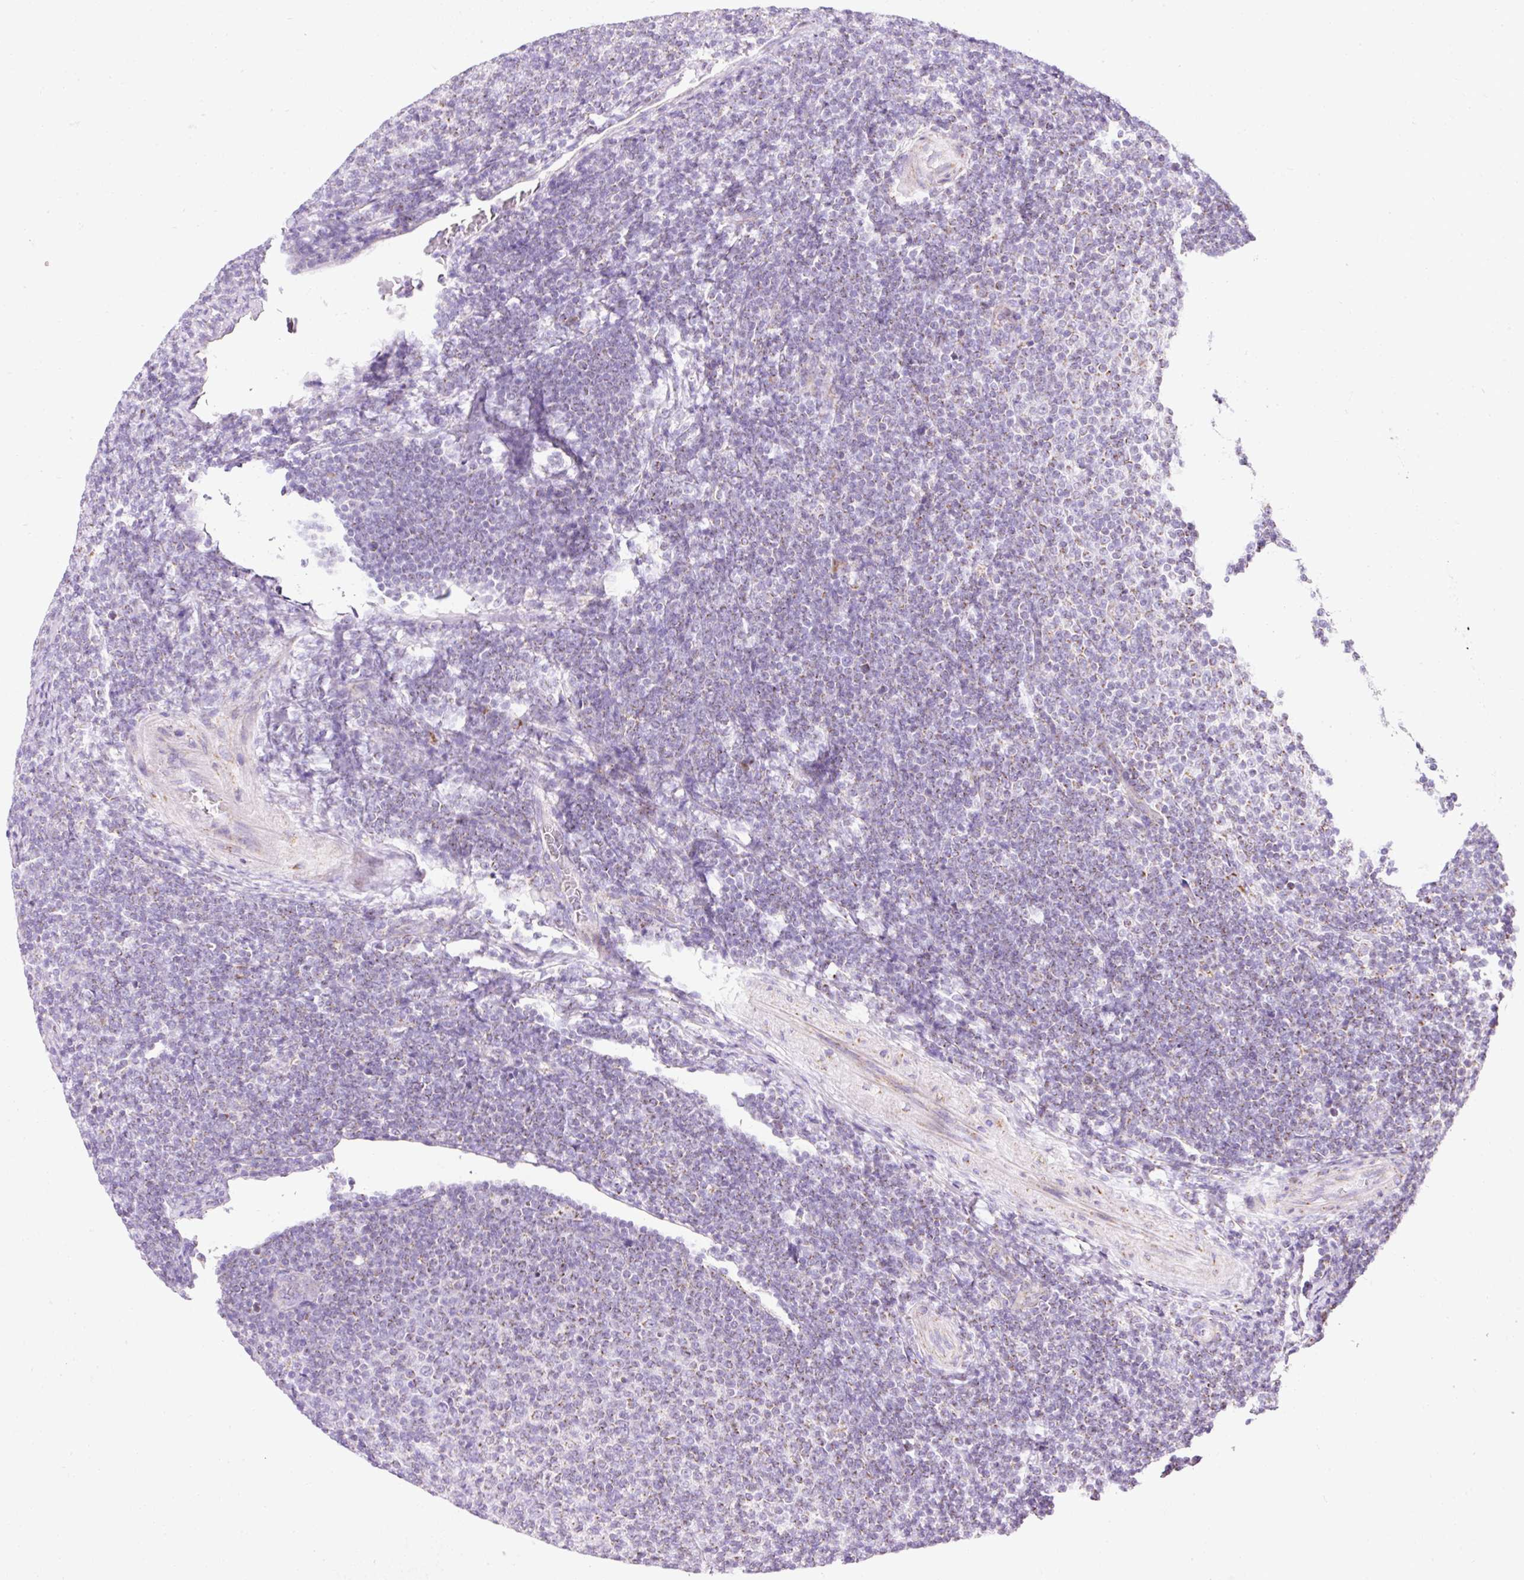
{"staining": {"intensity": "weak", "quantity": "25%-75%", "location": "cytoplasmic/membranous"}, "tissue": "lymphoma", "cell_type": "Tumor cells", "image_type": "cancer", "snomed": [{"axis": "morphology", "description": "Malignant lymphoma, non-Hodgkin's type, Low grade"}, {"axis": "topography", "description": "Lymph node"}], "caption": "Brown immunohistochemical staining in human lymphoma reveals weak cytoplasmic/membranous expression in approximately 25%-75% of tumor cells. The staining was performed using DAB (3,3'-diaminobenzidine) to visualize the protein expression in brown, while the nuclei were stained in blue with hematoxylin (Magnification: 20x).", "gene": "PLPP2", "patient": {"sex": "male", "age": 66}}